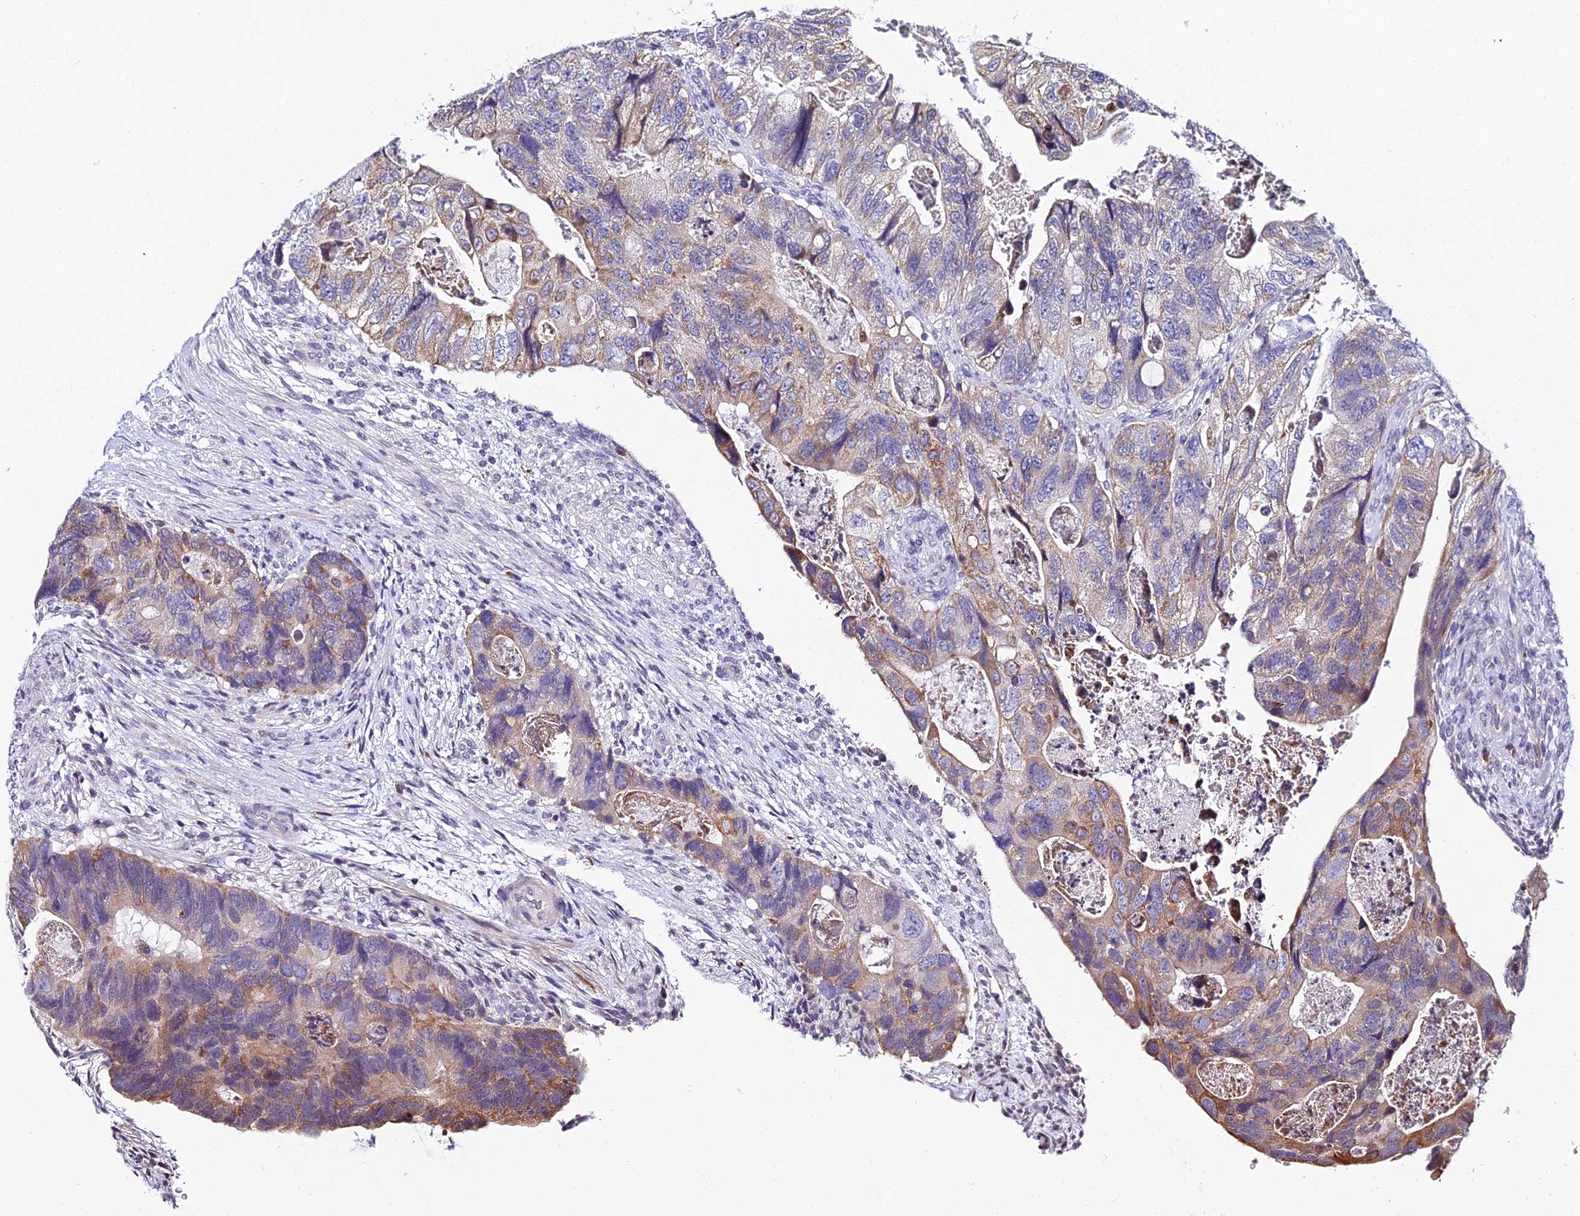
{"staining": {"intensity": "moderate", "quantity": "25%-75%", "location": "cytoplasmic/membranous"}, "tissue": "colorectal cancer", "cell_type": "Tumor cells", "image_type": "cancer", "snomed": [{"axis": "morphology", "description": "Adenocarcinoma, NOS"}, {"axis": "topography", "description": "Rectum"}], "caption": "Human colorectal cancer (adenocarcinoma) stained with a brown dye shows moderate cytoplasmic/membranous positive positivity in approximately 25%-75% of tumor cells.", "gene": "CDNF", "patient": {"sex": "male", "age": 63}}